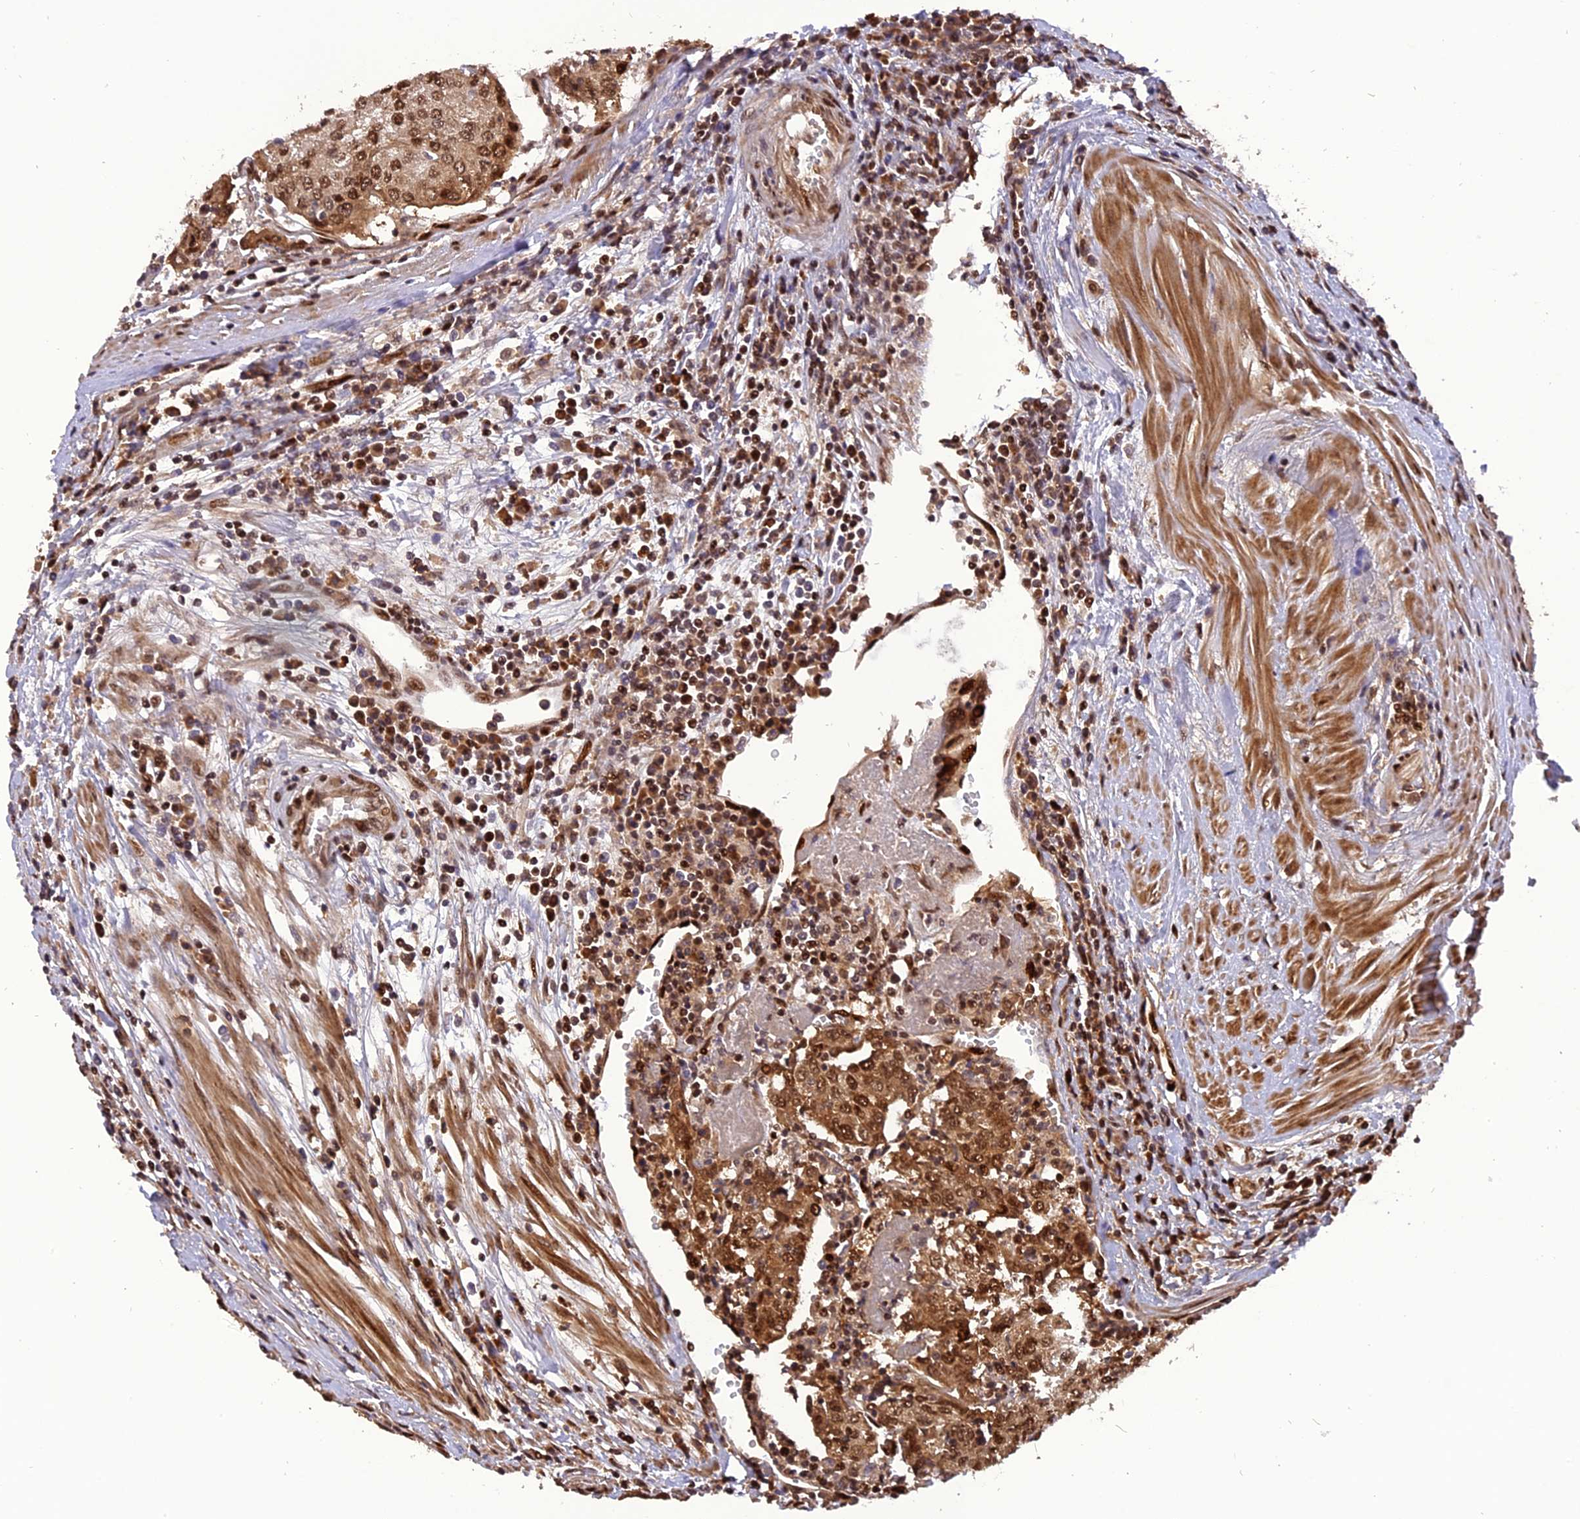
{"staining": {"intensity": "moderate", "quantity": ">75%", "location": "cytoplasmic/membranous,nuclear"}, "tissue": "urothelial cancer", "cell_type": "Tumor cells", "image_type": "cancer", "snomed": [{"axis": "morphology", "description": "Urothelial carcinoma, High grade"}, {"axis": "topography", "description": "Urinary bladder"}], "caption": "Immunohistochemical staining of urothelial carcinoma (high-grade) reveals medium levels of moderate cytoplasmic/membranous and nuclear positivity in about >75% of tumor cells.", "gene": "MICALL1", "patient": {"sex": "female", "age": 85}}